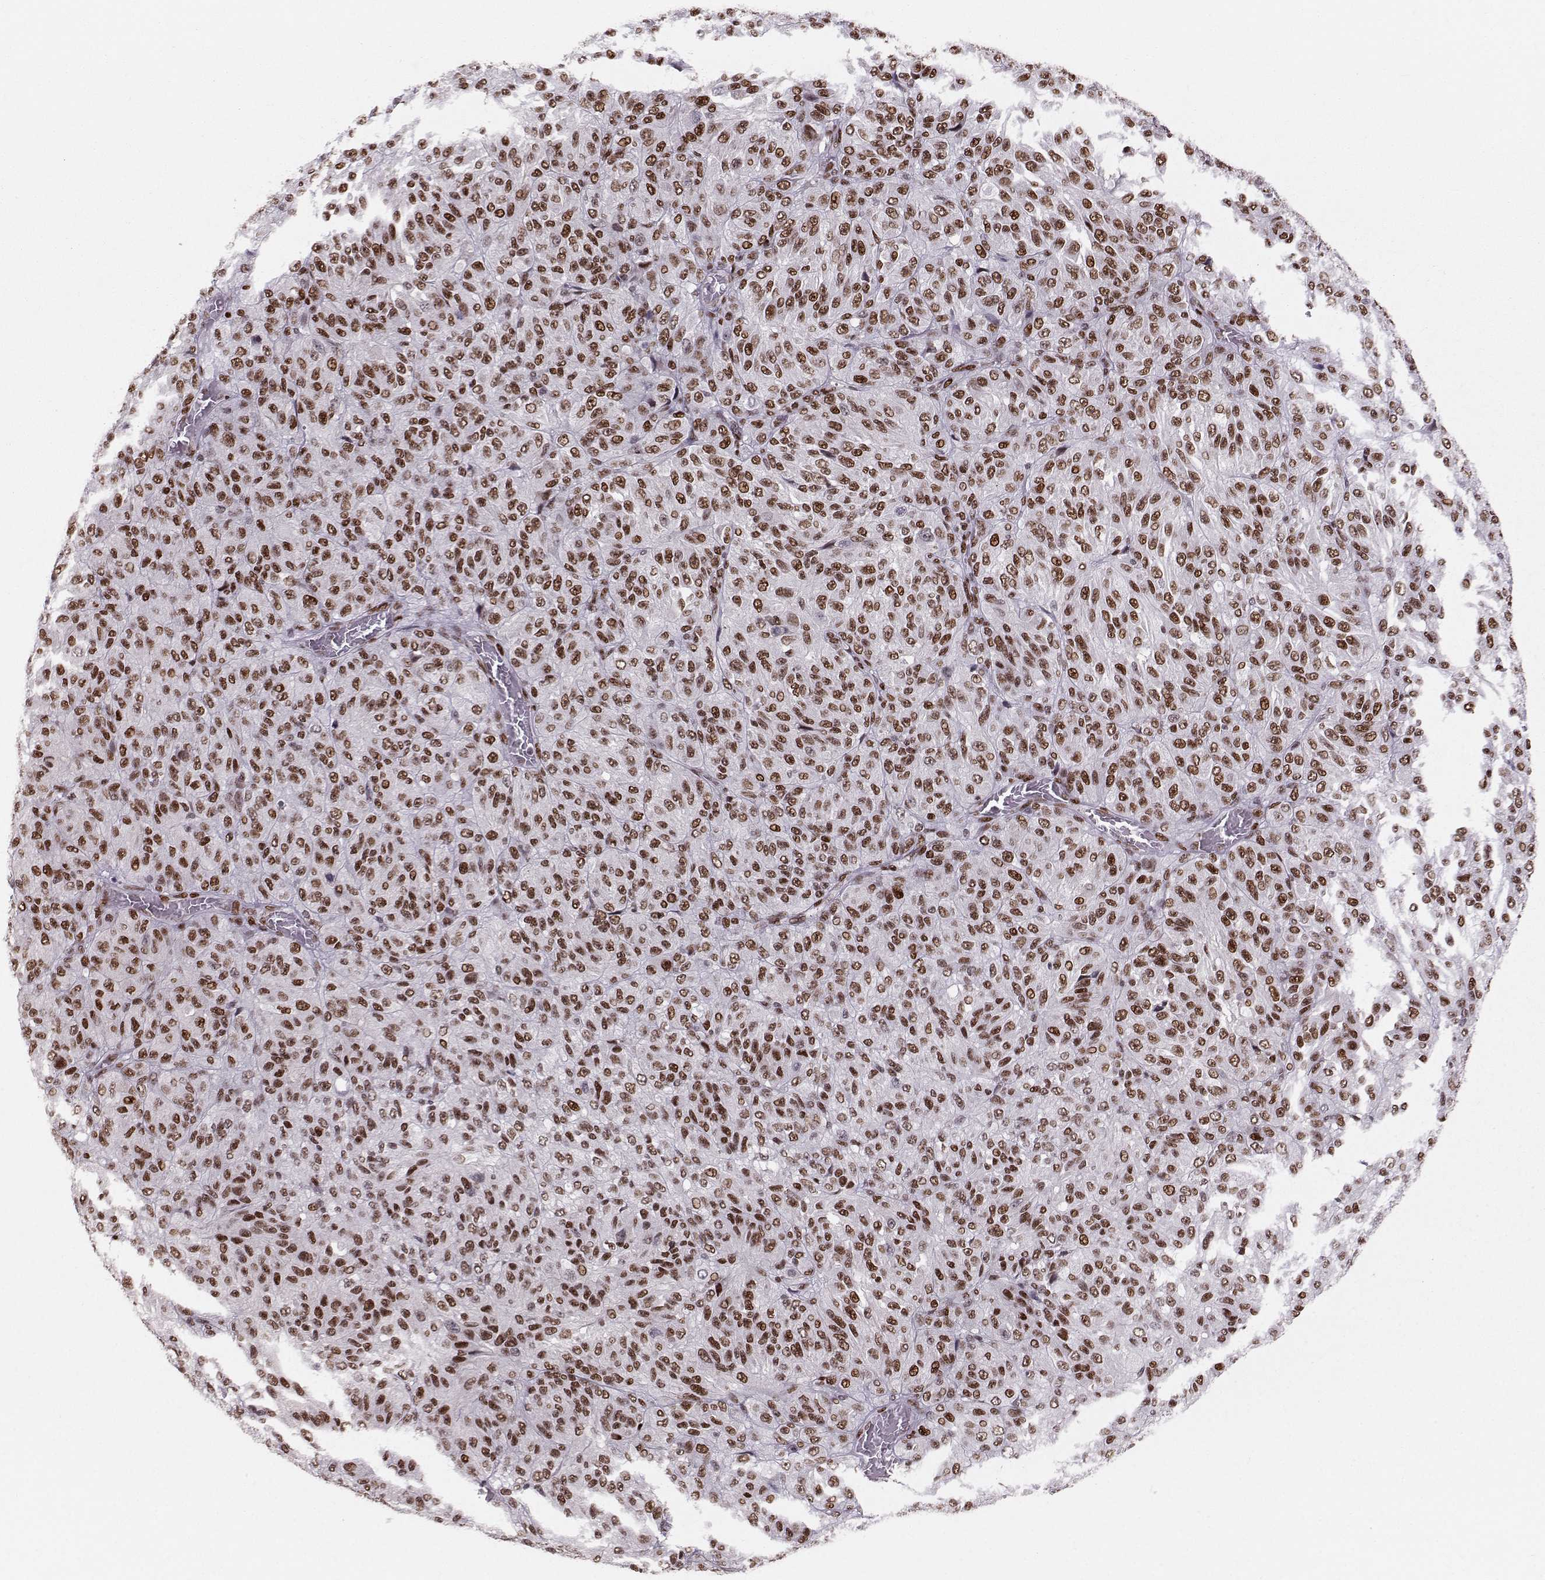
{"staining": {"intensity": "strong", "quantity": ">75%", "location": "nuclear"}, "tissue": "melanoma", "cell_type": "Tumor cells", "image_type": "cancer", "snomed": [{"axis": "morphology", "description": "Malignant melanoma, Metastatic site"}, {"axis": "topography", "description": "Brain"}], "caption": "This histopathology image shows melanoma stained with immunohistochemistry (IHC) to label a protein in brown. The nuclear of tumor cells show strong positivity for the protein. Nuclei are counter-stained blue.", "gene": "SNAPC2", "patient": {"sex": "female", "age": 56}}